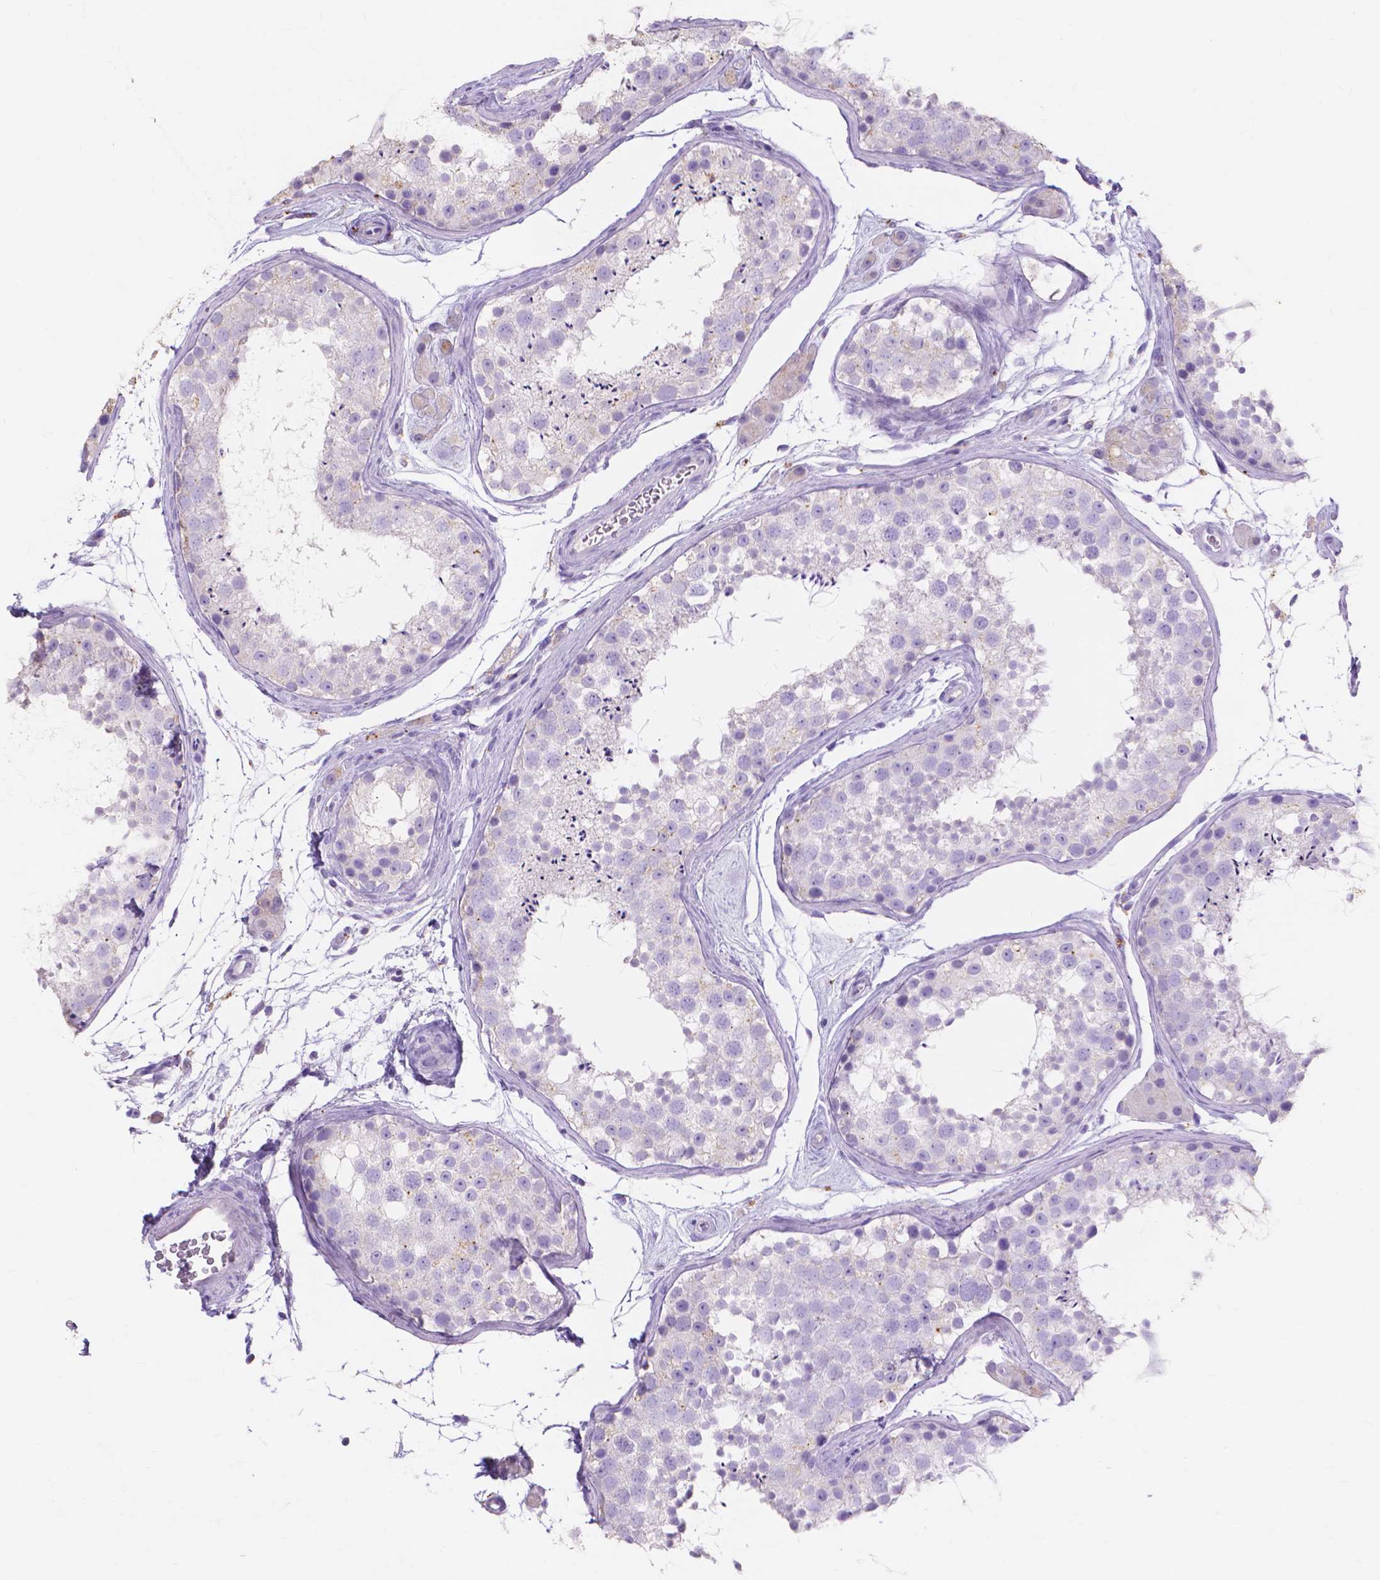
{"staining": {"intensity": "weak", "quantity": "<25%", "location": "cytoplasmic/membranous"}, "tissue": "testis", "cell_type": "Cells in seminiferous ducts", "image_type": "normal", "snomed": [{"axis": "morphology", "description": "Normal tissue, NOS"}, {"axis": "topography", "description": "Testis"}], "caption": "IHC photomicrograph of unremarkable testis stained for a protein (brown), which shows no staining in cells in seminiferous ducts. The staining was performed using DAB (3,3'-diaminobenzidine) to visualize the protein expression in brown, while the nuclei were stained in blue with hematoxylin (Magnification: 20x).", "gene": "MMP11", "patient": {"sex": "male", "age": 41}}